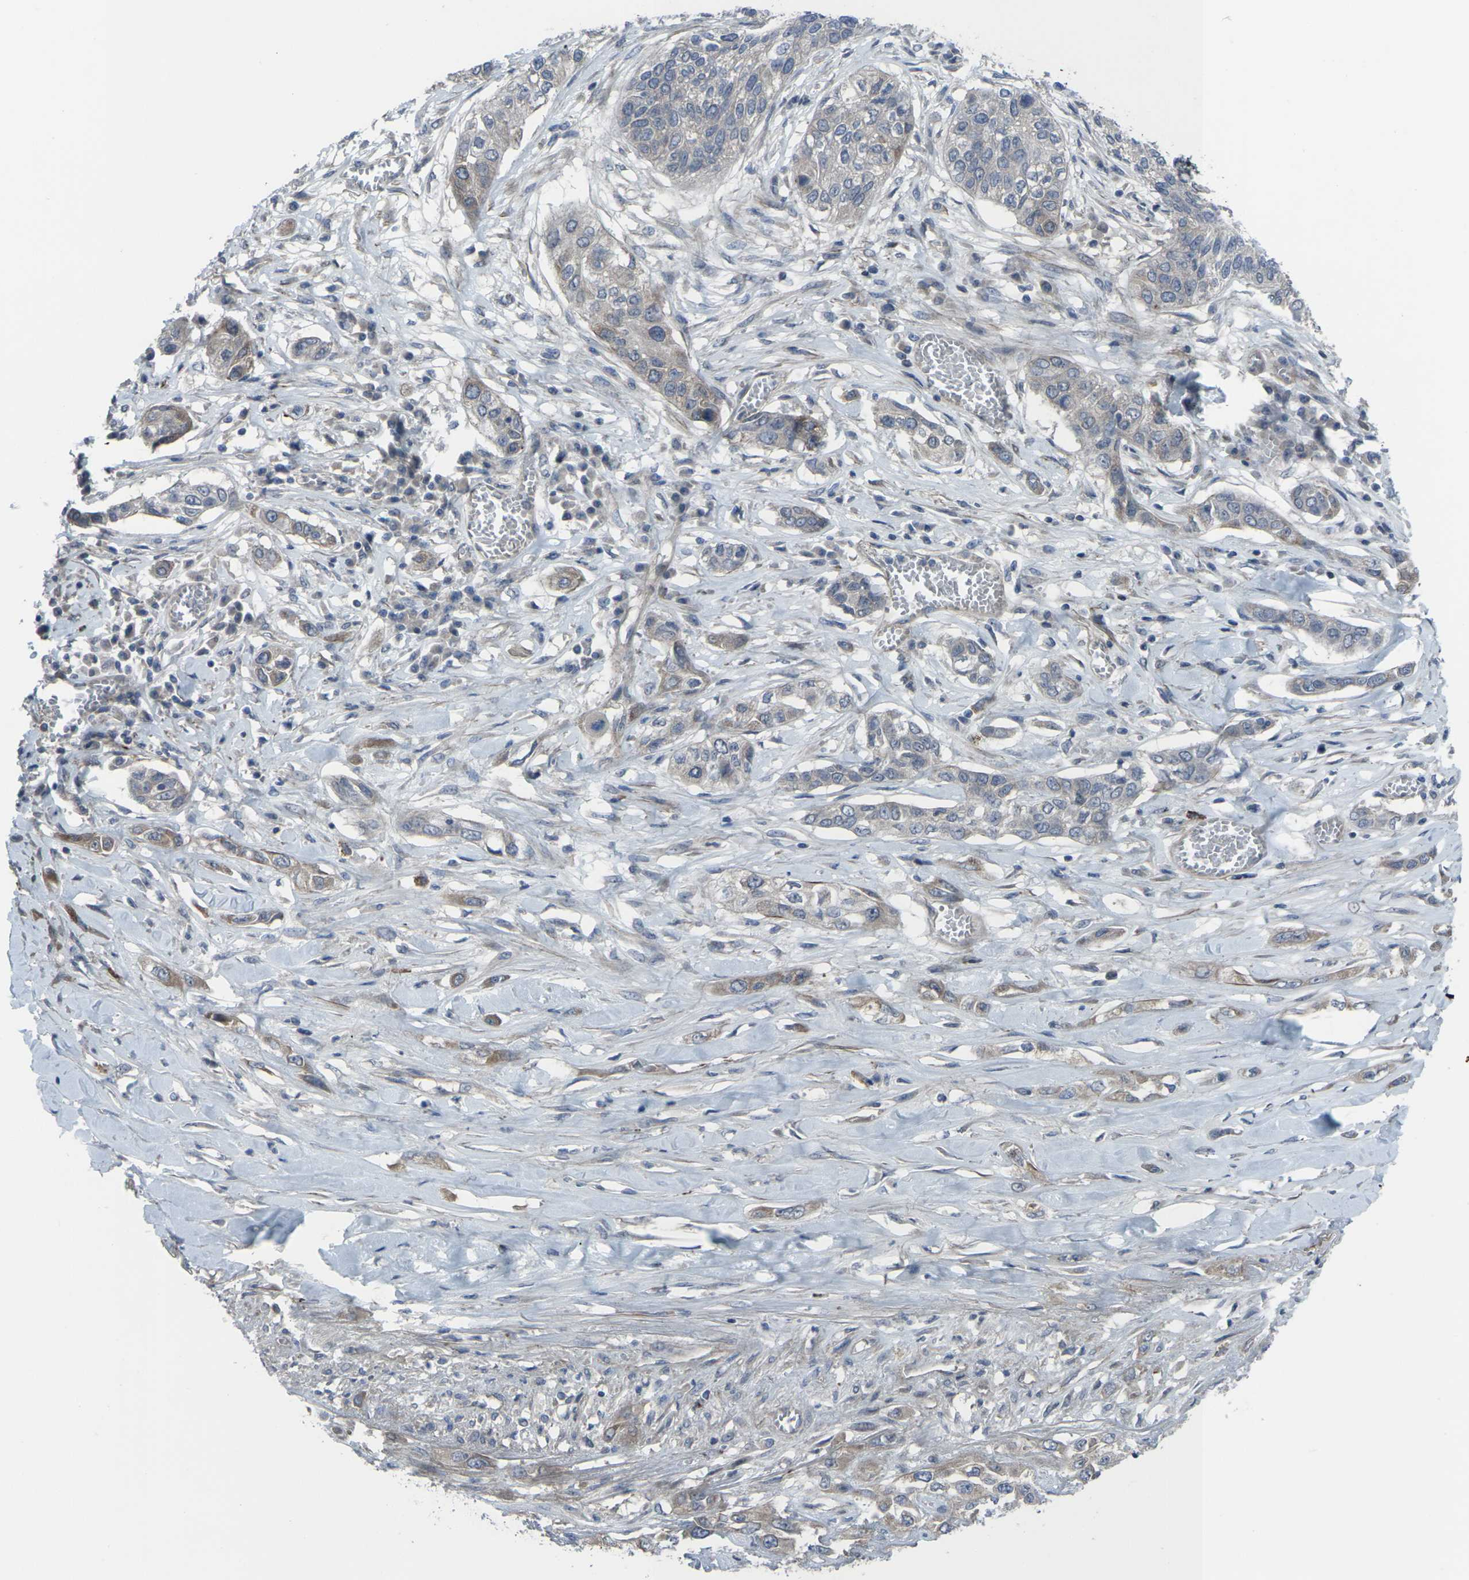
{"staining": {"intensity": "weak", "quantity": "25%-75%", "location": "cytoplasmic/membranous"}, "tissue": "lung cancer", "cell_type": "Tumor cells", "image_type": "cancer", "snomed": [{"axis": "morphology", "description": "Squamous cell carcinoma, NOS"}, {"axis": "topography", "description": "Lung"}], "caption": "High-magnification brightfield microscopy of lung squamous cell carcinoma stained with DAB (3,3'-diaminobenzidine) (brown) and counterstained with hematoxylin (blue). tumor cells exhibit weak cytoplasmic/membranous positivity is appreciated in approximately25%-75% of cells.", "gene": "CCR10", "patient": {"sex": "male", "age": 71}}